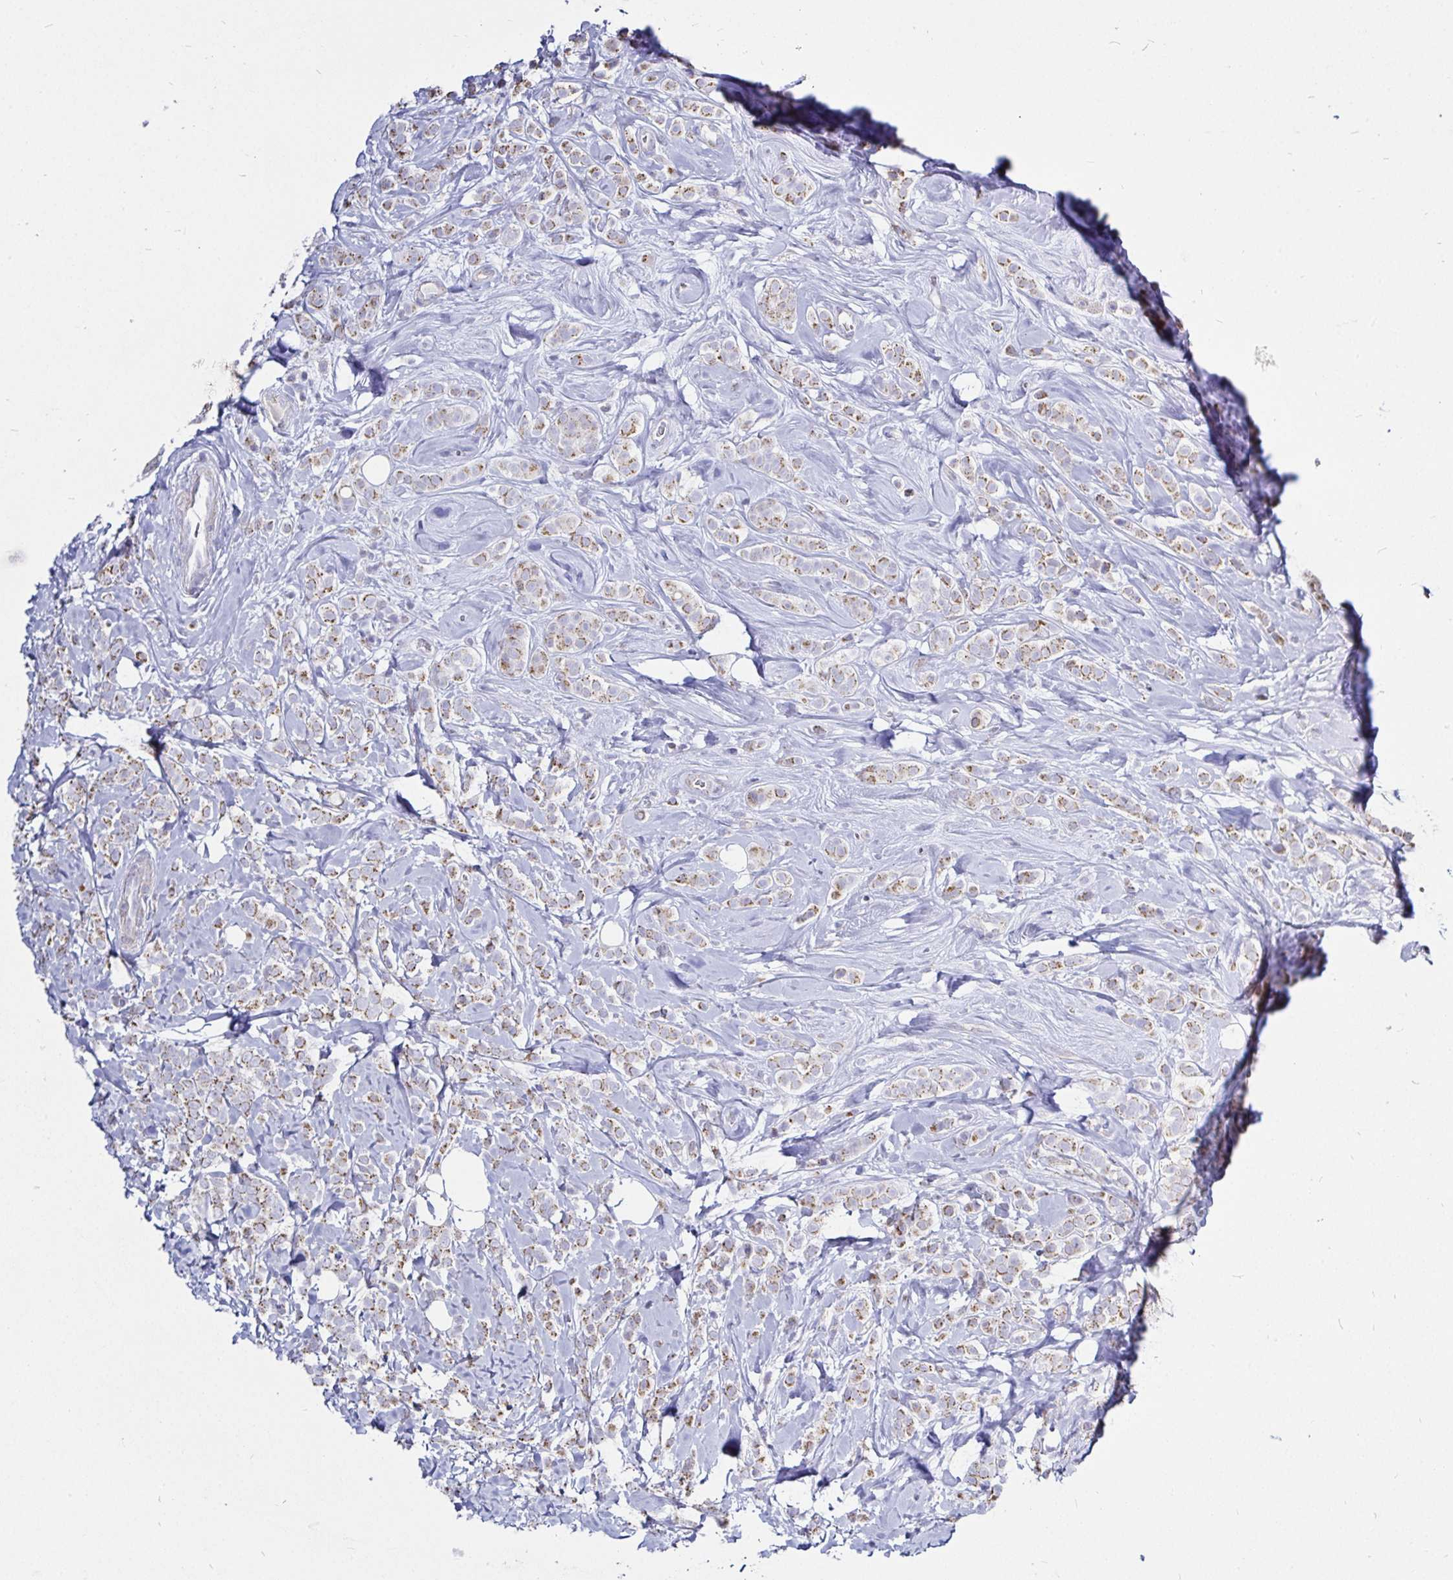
{"staining": {"intensity": "weak", "quantity": "25%-75%", "location": "cytoplasmic/membranous"}, "tissue": "breast cancer", "cell_type": "Tumor cells", "image_type": "cancer", "snomed": [{"axis": "morphology", "description": "Lobular carcinoma"}, {"axis": "topography", "description": "Breast"}], "caption": "The immunohistochemical stain highlights weak cytoplasmic/membranous staining in tumor cells of breast lobular carcinoma tissue.", "gene": "PGAM2", "patient": {"sex": "female", "age": 49}}